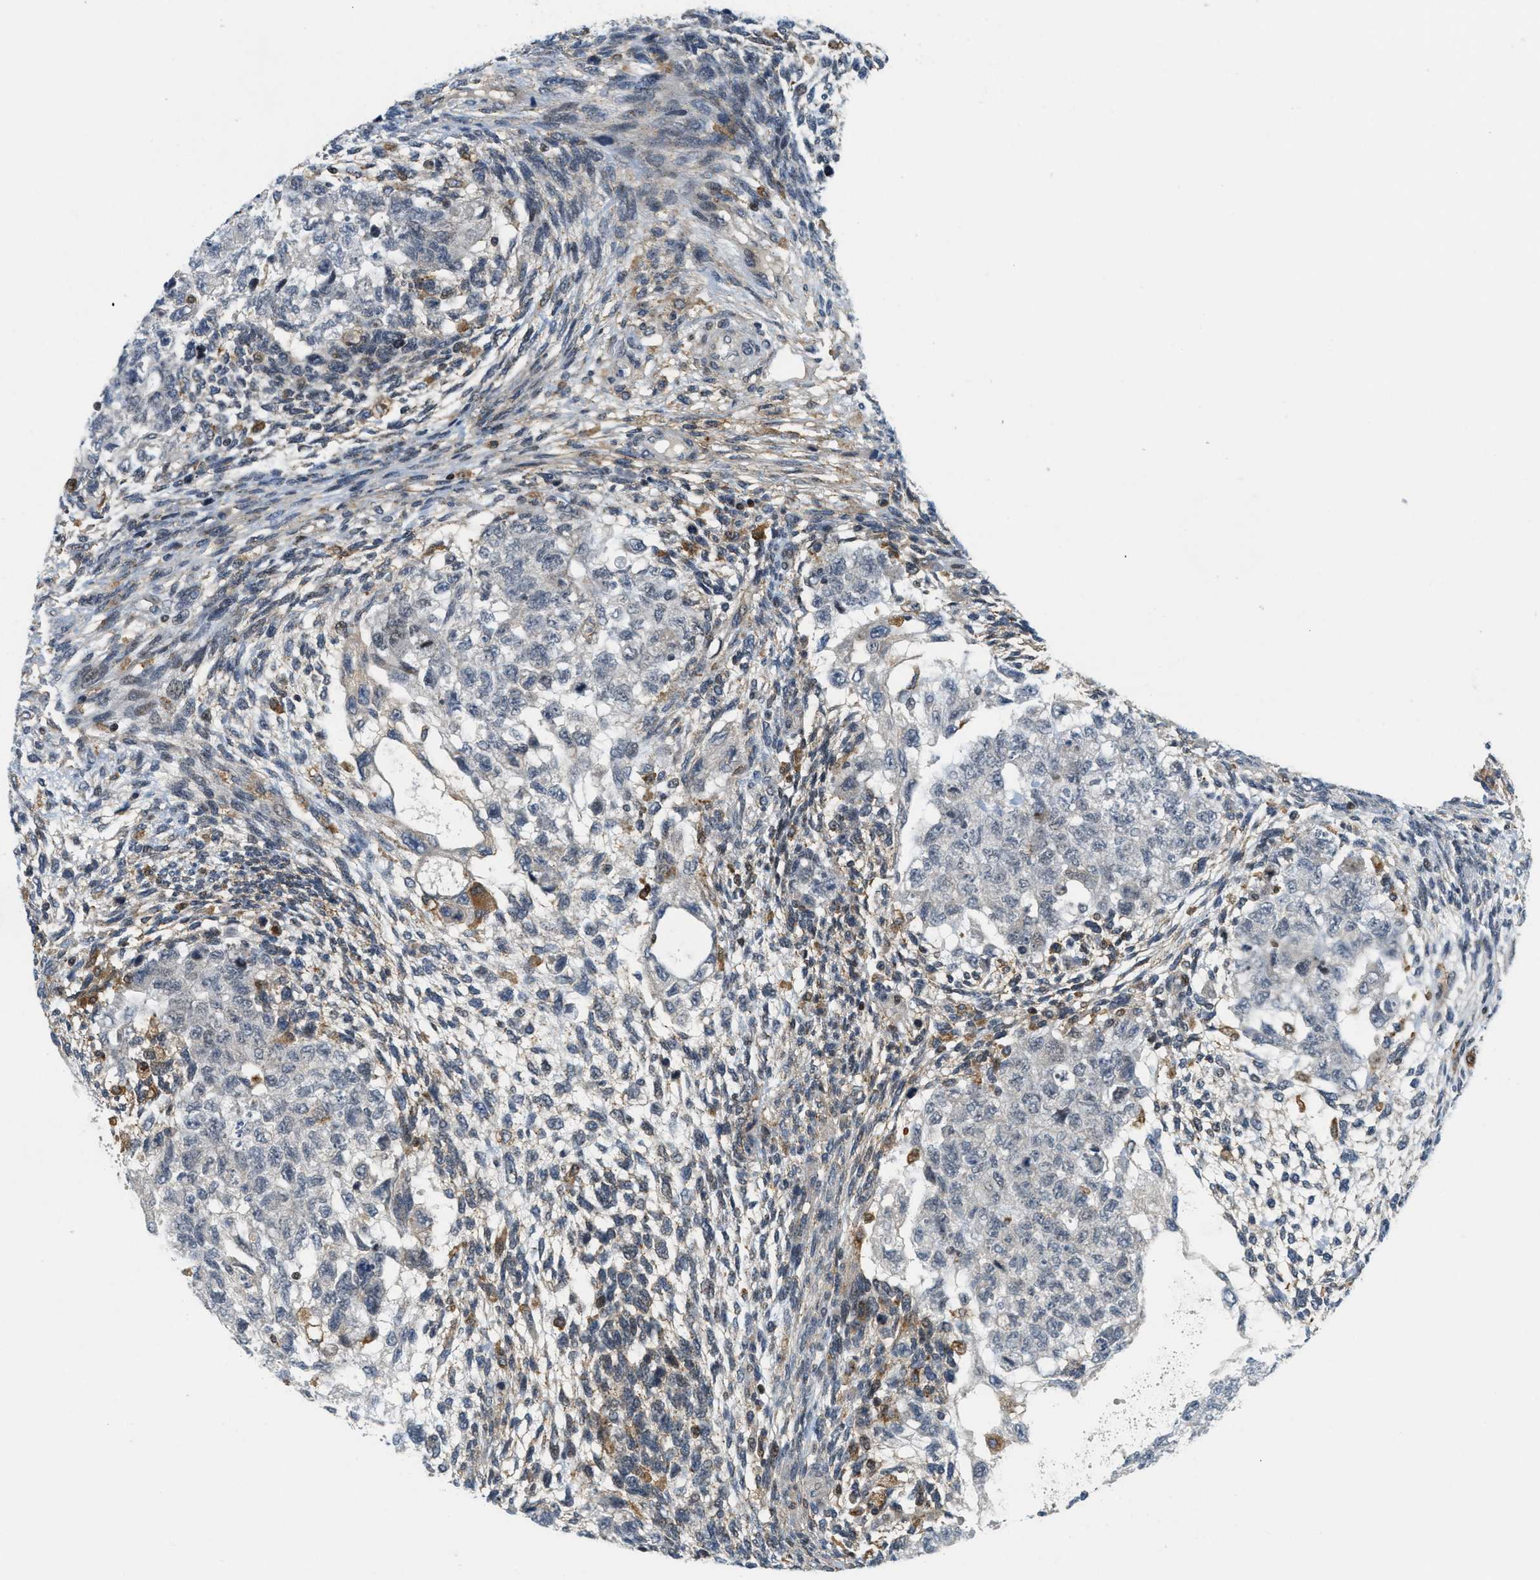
{"staining": {"intensity": "negative", "quantity": "none", "location": "none"}, "tissue": "testis cancer", "cell_type": "Tumor cells", "image_type": "cancer", "snomed": [{"axis": "morphology", "description": "Normal tissue, NOS"}, {"axis": "morphology", "description": "Carcinoma, Embryonal, NOS"}, {"axis": "topography", "description": "Testis"}], "caption": "This micrograph is of testis cancer (embryonal carcinoma) stained with IHC to label a protein in brown with the nuclei are counter-stained blue. There is no expression in tumor cells. Brightfield microscopy of immunohistochemistry stained with DAB (brown) and hematoxylin (blue), captured at high magnification.", "gene": "ING1", "patient": {"sex": "male", "age": 36}}